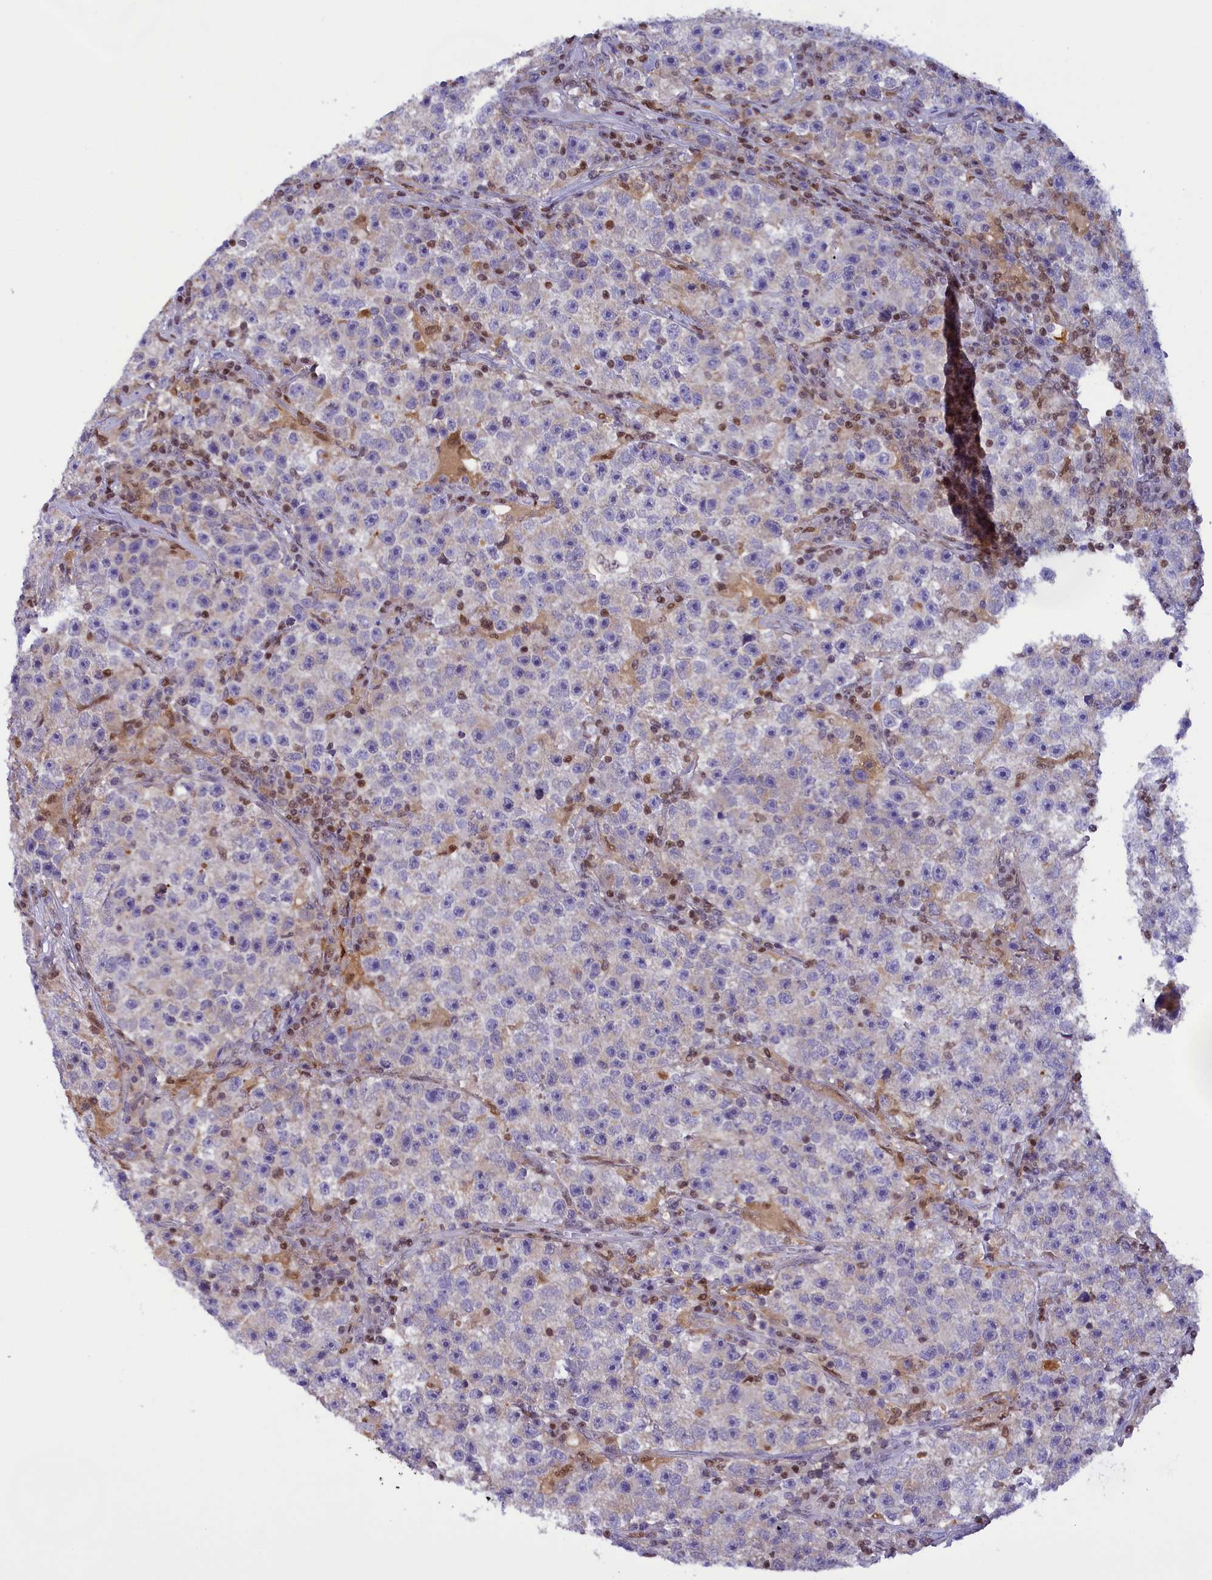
{"staining": {"intensity": "negative", "quantity": "none", "location": "none"}, "tissue": "testis cancer", "cell_type": "Tumor cells", "image_type": "cancer", "snomed": [{"axis": "morphology", "description": "Seminoma, NOS"}, {"axis": "topography", "description": "Testis"}], "caption": "The micrograph reveals no significant staining in tumor cells of testis cancer.", "gene": "IZUMO2", "patient": {"sex": "male", "age": 22}}